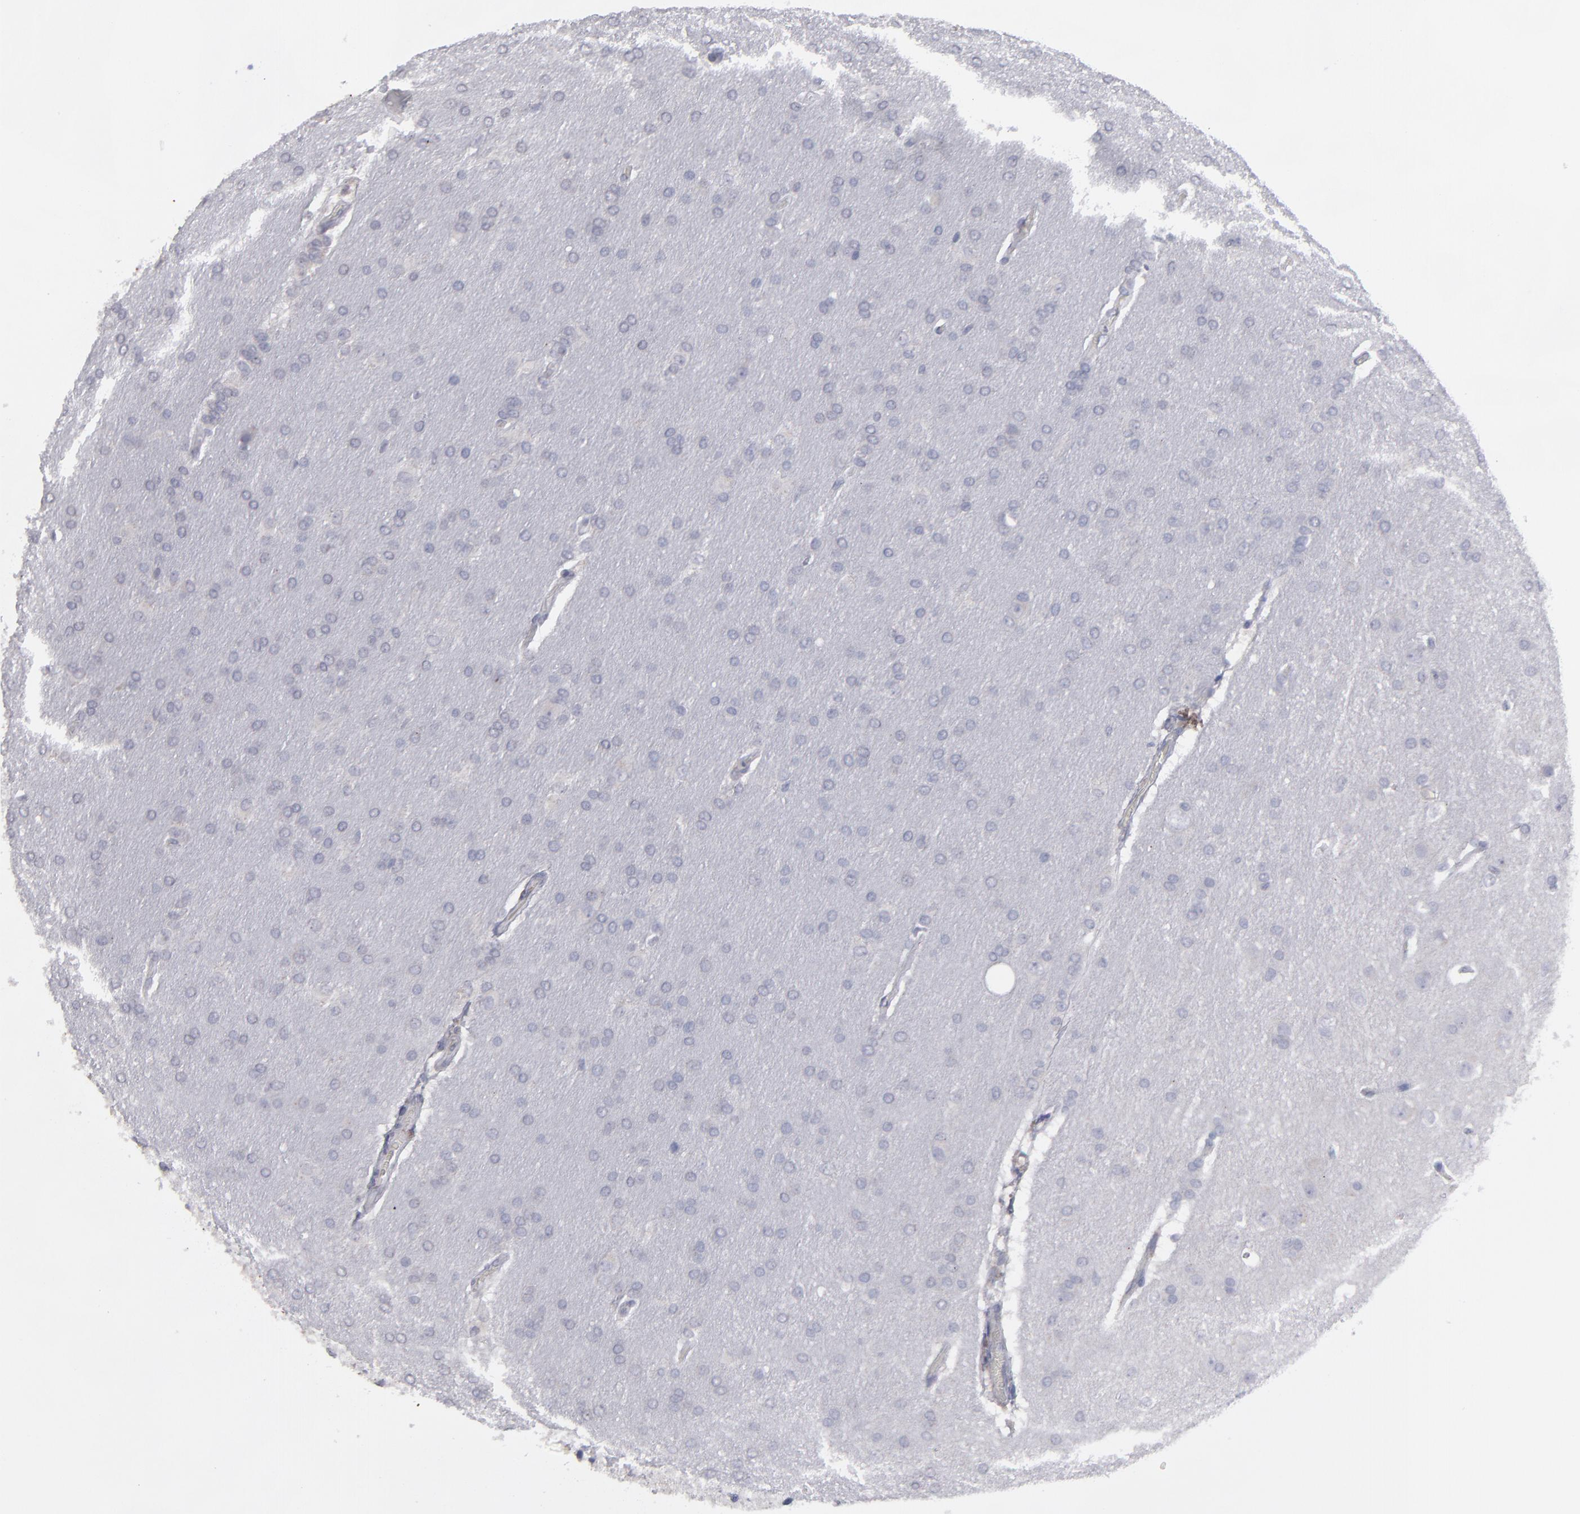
{"staining": {"intensity": "negative", "quantity": "none", "location": "none"}, "tissue": "glioma", "cell_type": "Tumor cells", "image_type": "cancer", "snomed": [{"axis": "morphology", "description": "Glioma, malignant, Low grade"}, {"axis": "topography", "description": "Brain"}], "caption": "IHC micrograph of neoplastic tissue: glioma stained with DAB demonstrates no significant protein positivity in tumor cells. (DAB immunohistochemistry visualized using brightfield microscopy, high magnification).", "gene": "CCDC80", "patient": {"sex": "female", "age": 32}}